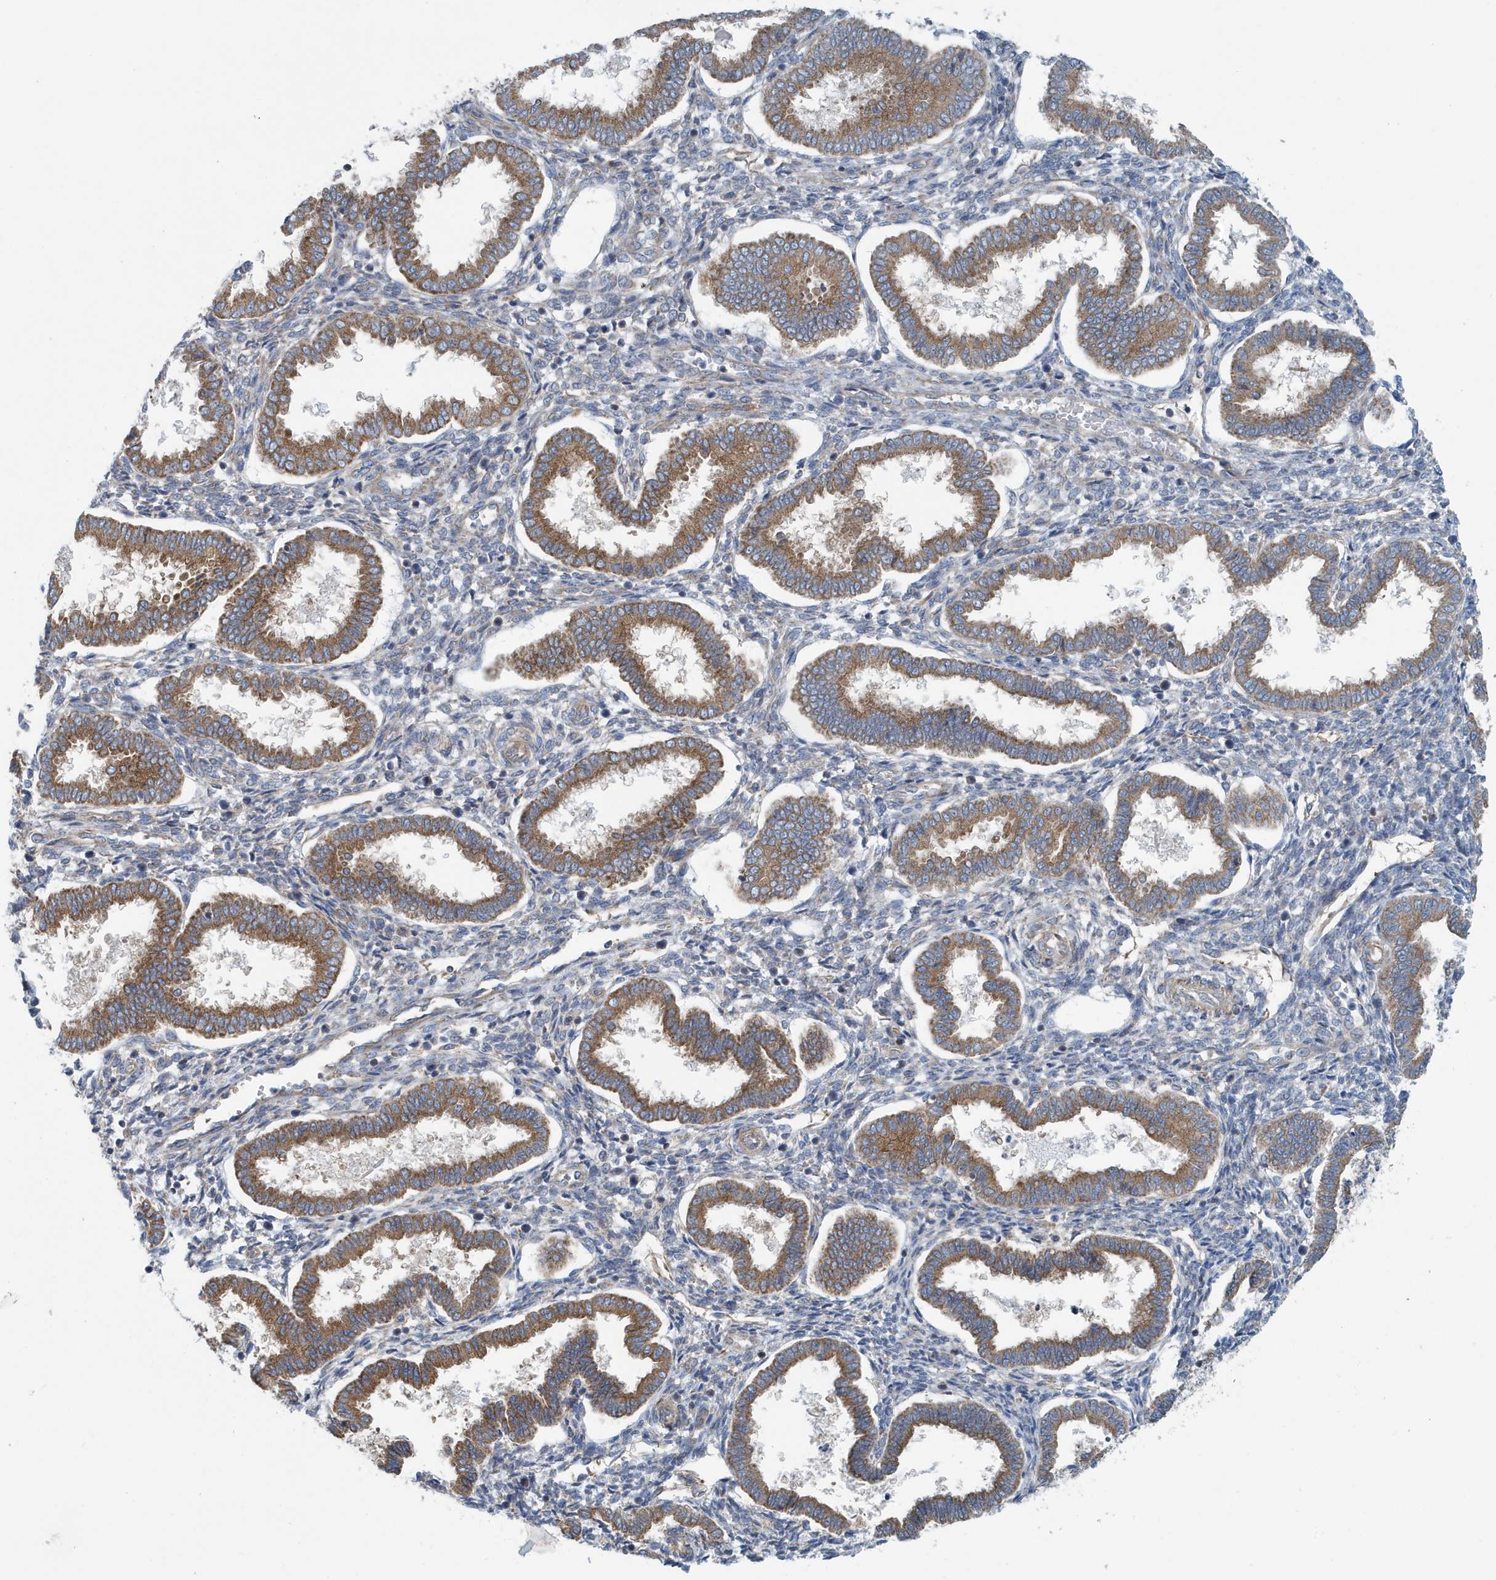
{"staining": {"intensity": "weak", "quantity": "<25%", "location": "cytoplasmic/membranous"}, "tissue": "endometrium", "cell_type": "Cells in endometrial stroma", "image_type": "normal", "snomed": [{"axis": "morphology", "description": "Normal tissue, NOS"}, {"axis": "topography", "description": "Endometrium"}], "caption": "Immunohistochemical staining of benign human endometrium reveals no significant staining in cells in endometrial stroma.", "gene": "PPM1M", "patient": {"sex": "female", "age": 24}}